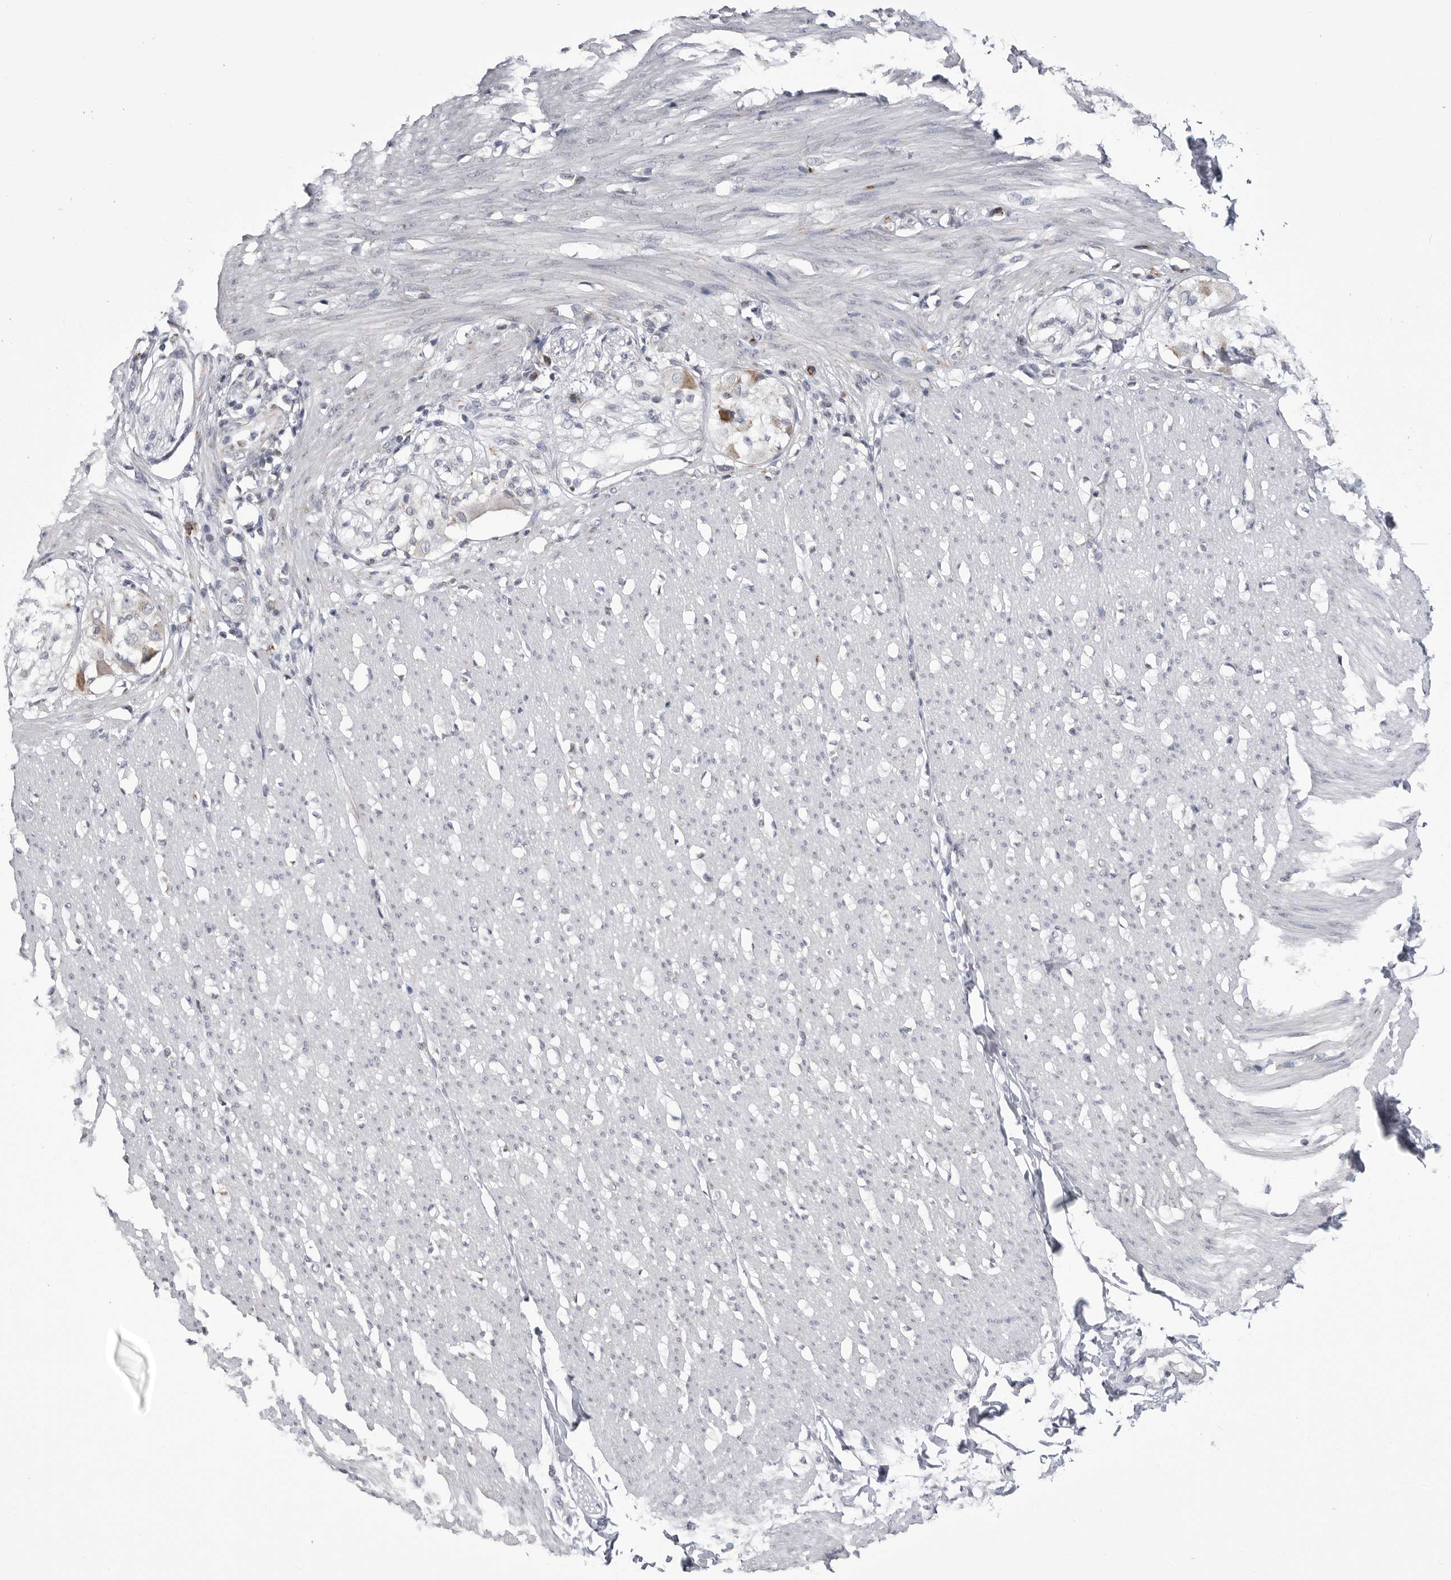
{"staining": {"intensity": "weak", "quantity": "<25%", "location": "cytoplasmic/membranous"}, "tissue": "smooth muscle", "cell_type": "Smooth muscle cells", "image_type": "normal", "snomed": [{"axis": "morphology", "description": "Normal tissue, NOS"}, {"axis": "morphology", "description": "Adenocarcinoma, NOS"}, {"axis": "topography", "description": "Colon"}, {"axis": "topography", "description": "Peripheral nerve tissue"}], "caption": "Smooth muscle cells show no significant positivity in benign smooth muscle. (Immunohistochemistry (ihc), brightfield microscopy, high magnification).", "gene": "FH", "patient": {"sex": "male", "age": 14}}